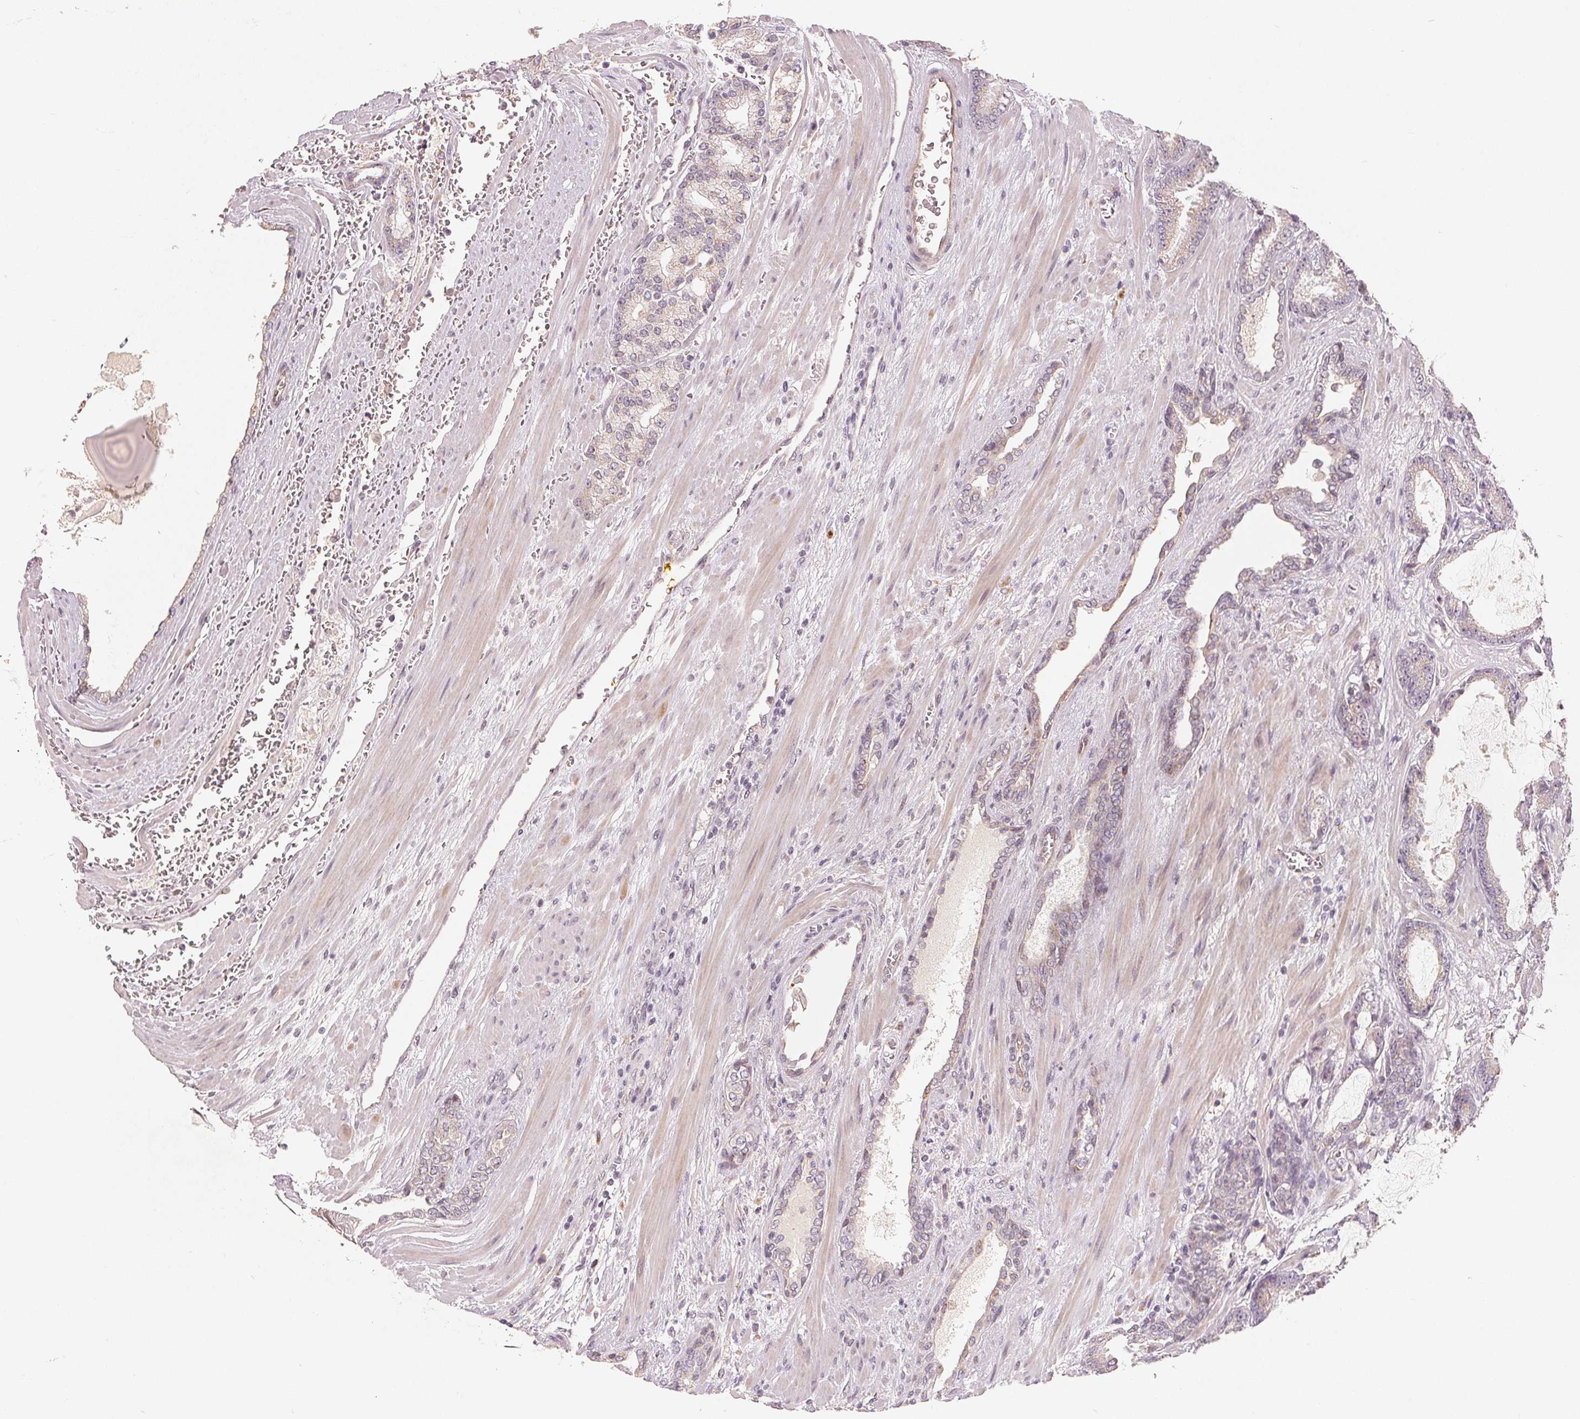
{"staining": {"intensity": "negative", "quantity": "none", "location": "none"}, "tissue": "prostate cancer", "cell_type": "Tumor cells", "image_type": "cancer", "snomed": [{"axis": "morphology", "description": "Adenocarcinoma, High grade"}, {"axis": "topography", "description": "Prostate"}], "caption": "IHC of prostate cancer shows no staining in tumor cells.", "gene": "TMSB15B", "patient": {"sex": "male", "age": 64}}